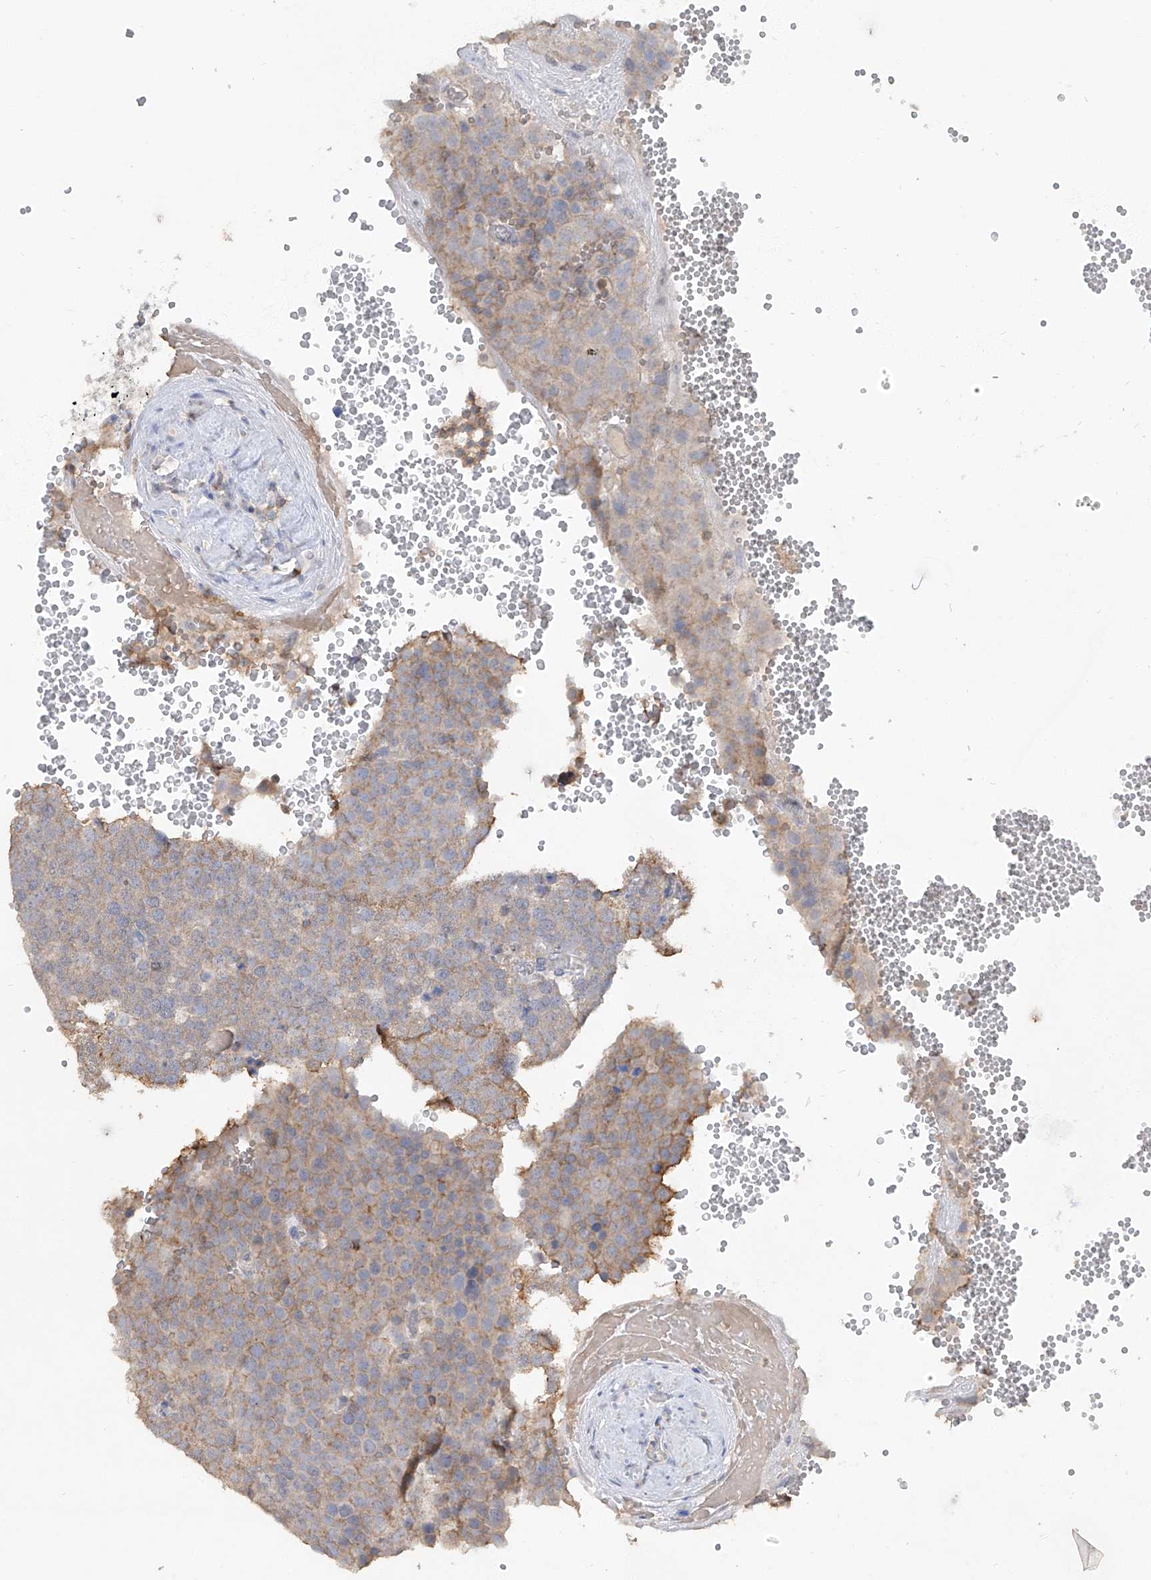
{"staining": {"intensity": "moderate", "quantity": "25%-75%", "location": "cytoplasmic/membranous"}, "tissue": "testis cancer", "cell_type": "Tumor cells", "image_type": "cancer", "snomed": [{"axis": "morphology", "description": "Seminoma, NOS"}, {"axis": "topography", "description": "Testis"}], "caption": "Testis cancer (seminoma) stained with a brown dye demonstrates moderate cytoplasmic/membranous positive expression in approximately 25%-75% of tumor cells.", "gene": "HAS3", "patient": {"sex": "male", "age": 71}}